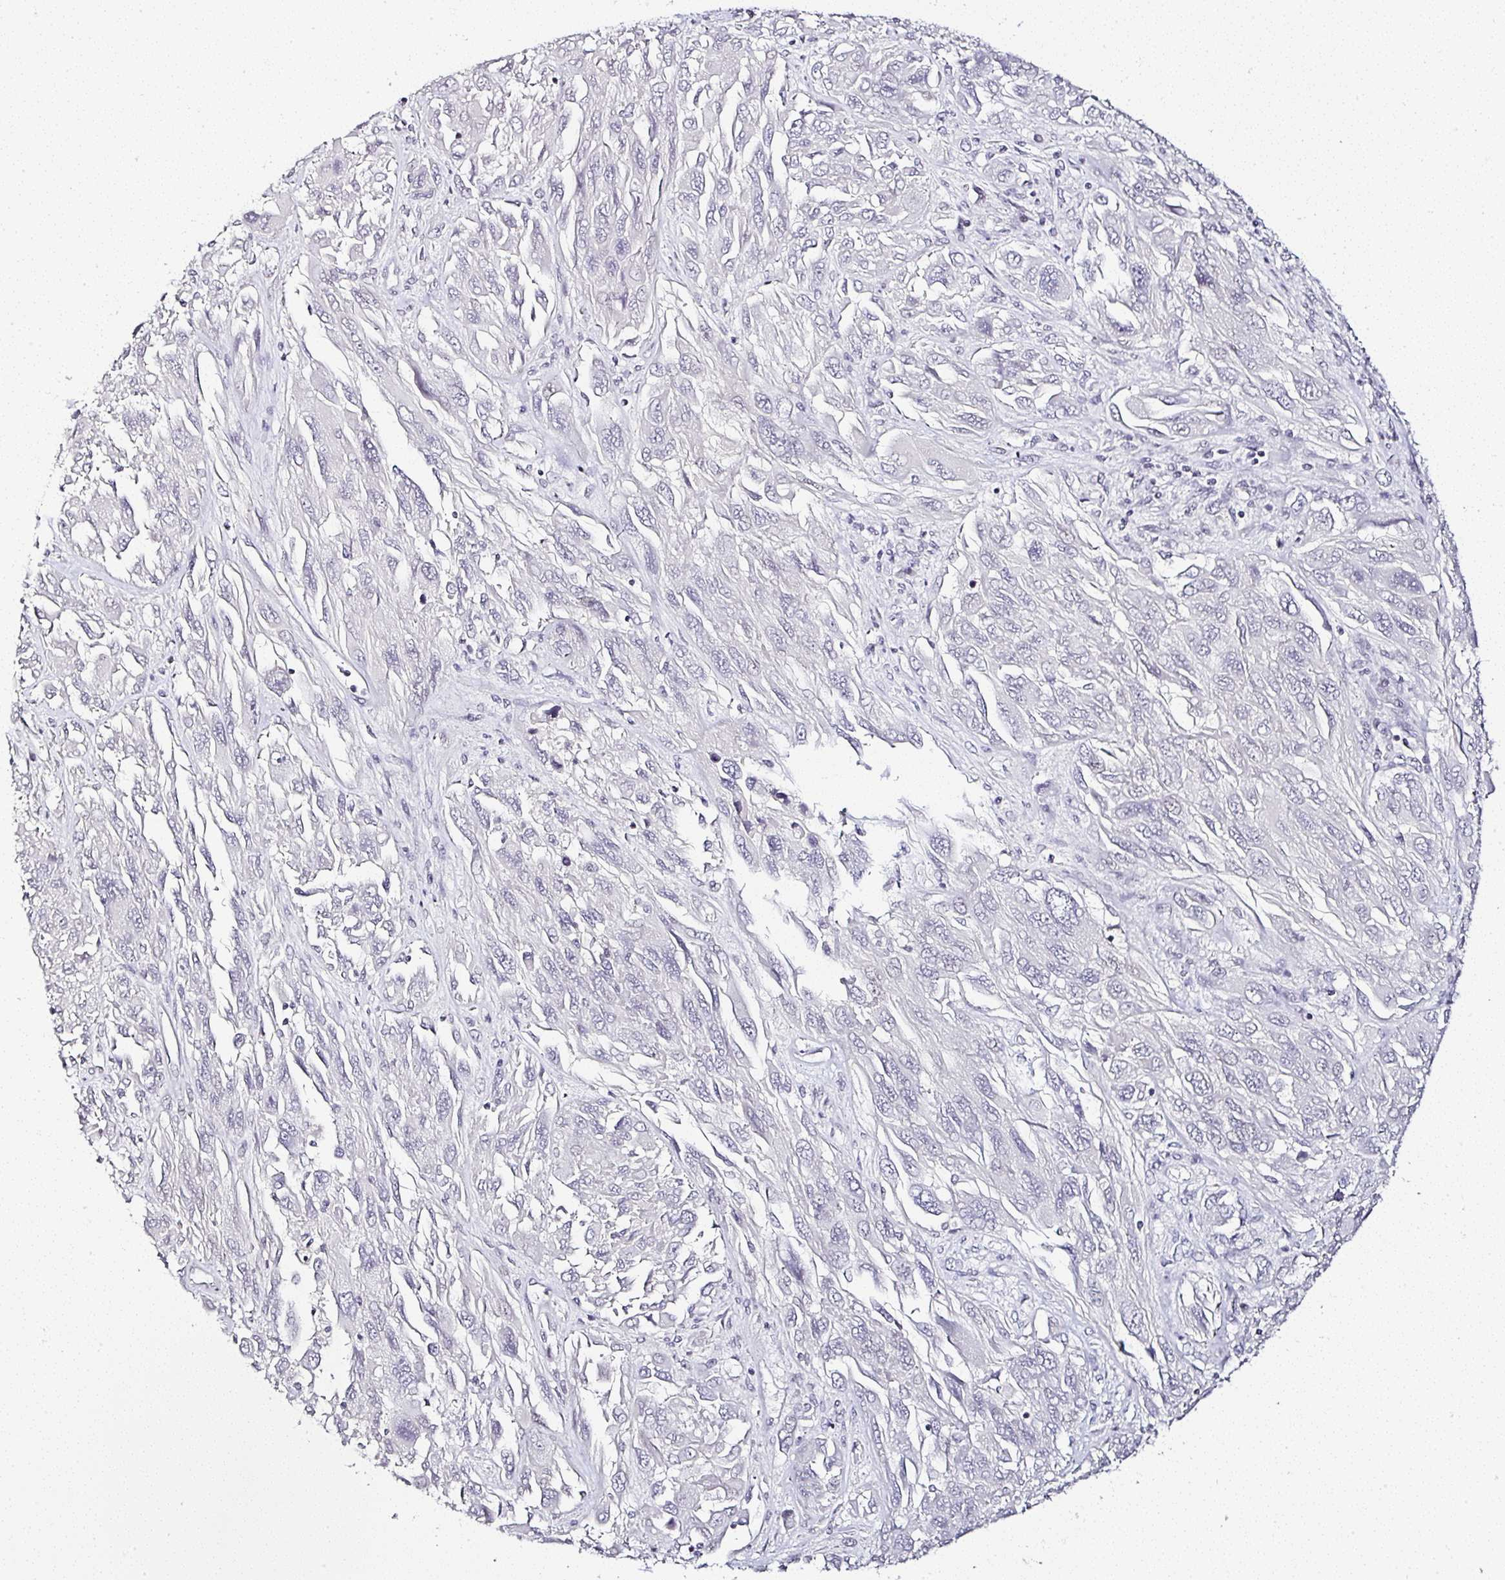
{"staining": {"intensity": "negative", "quantity": "none", "location": "none"}, "tissue": "melanoma", "cell_type": "Tumor cells", "image_type": "cancer", "snomed": [{"axis": "morphology", "description": "Malignant melanoma, NOS"}, {"axis": "topography", "description": "Skin"}], "caption": "IHC photomicrograph of malignant melanoma stained for a protein (brown), which displays no expression in tumor cells.", "gene": "SERPINB3", "patient": {"sex": "female", "age": 91}}